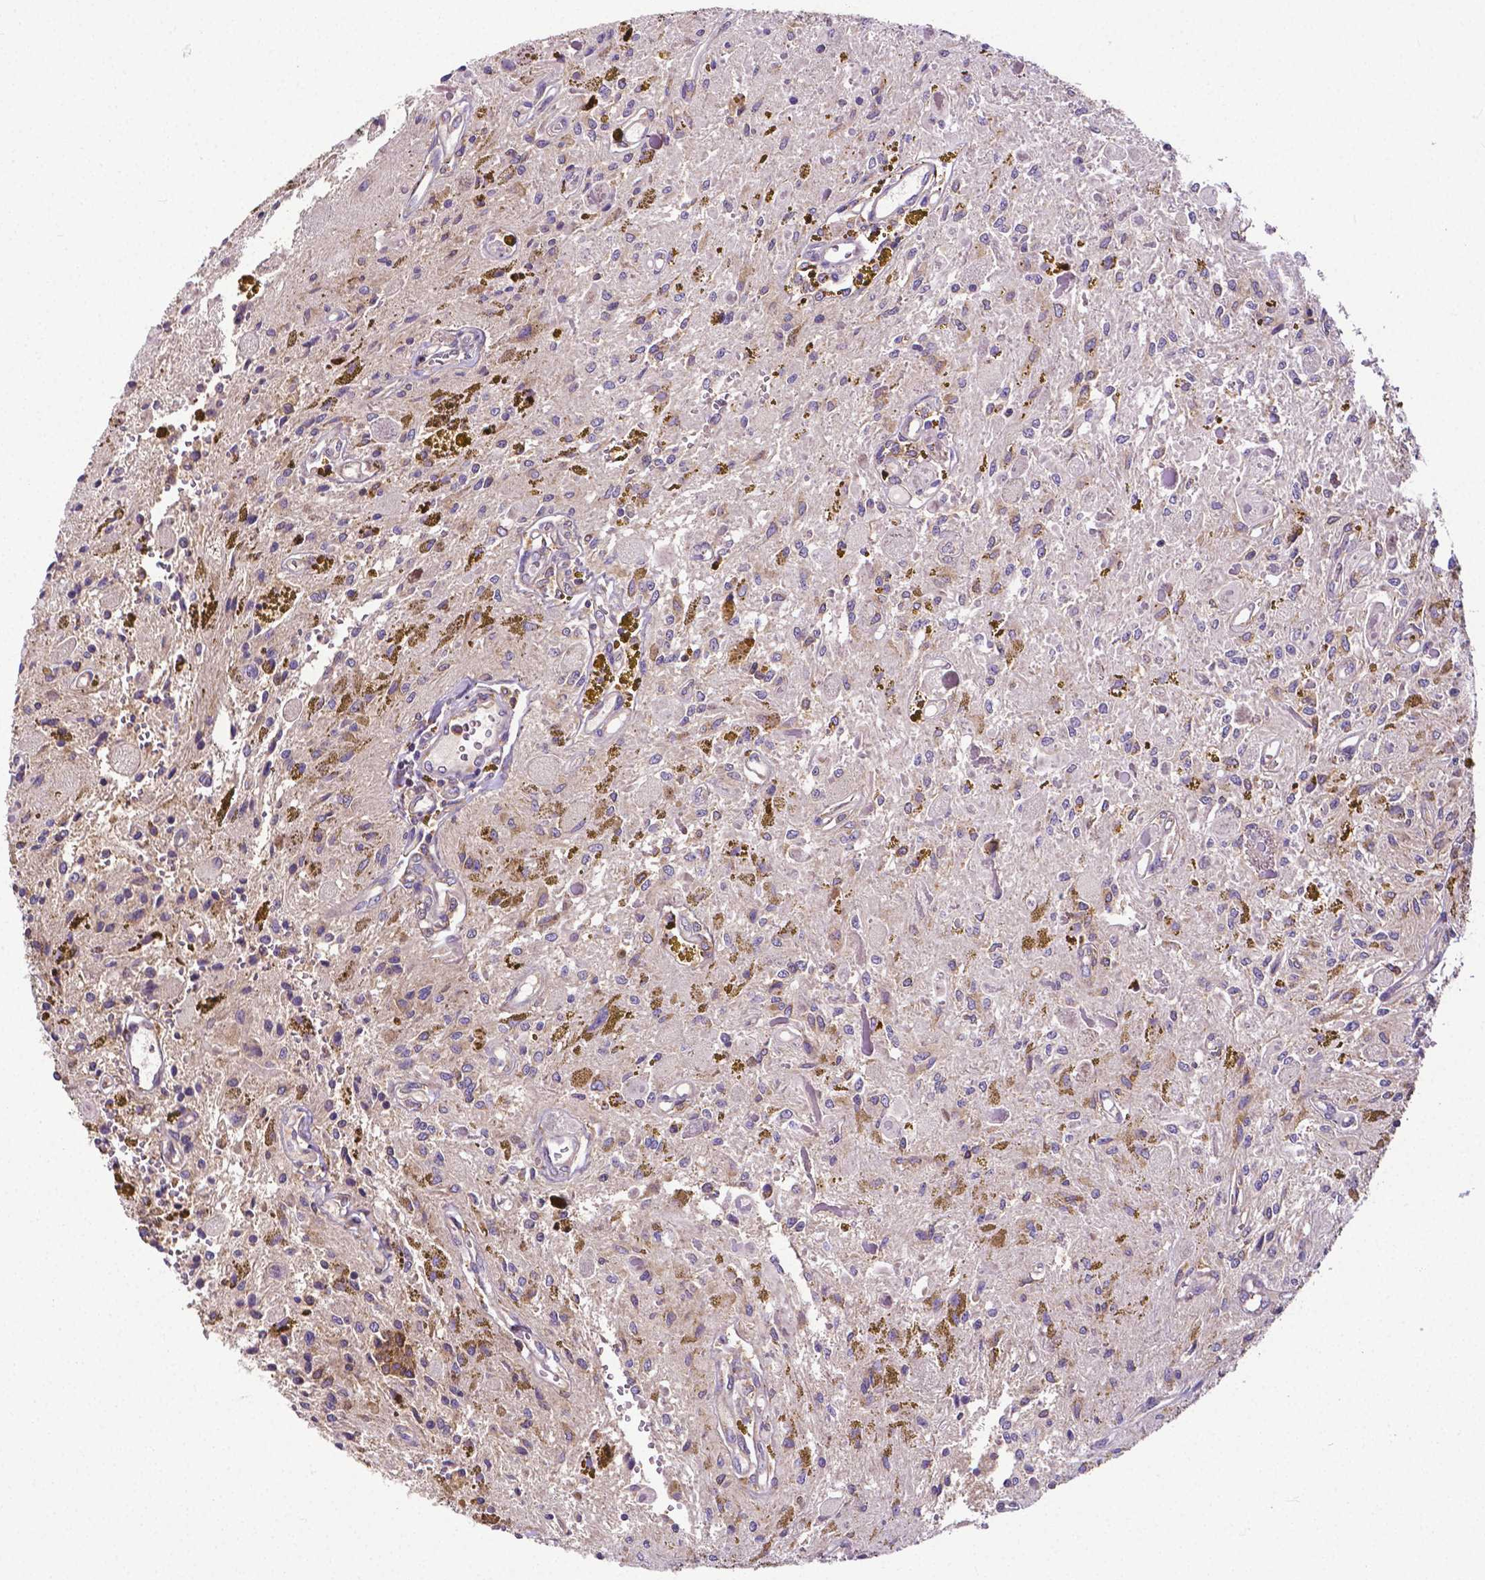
{"staining": {"intensity": "negative", "quantity": "none", "location": "none"}, "tissue": "glioma", "cell_type": "Tumor cells", "image_type": "cancer", "snomed": [{"axis": "morphology", "description": "Glioma, malignant, Low grade"}, {"axis": "topography", "description": "Cerebellum"}], "caption": "Tumor cells are negative for brown protein staining in glioma. Brightfield microscopy of immunohistochemistry stained with DAB (3,3'-diaminobenzidine) (brown) and hematoxylin (blue), captured at high magnification.", "gene": "DICER1", "patient": {"sex": "female", "age": 14}}